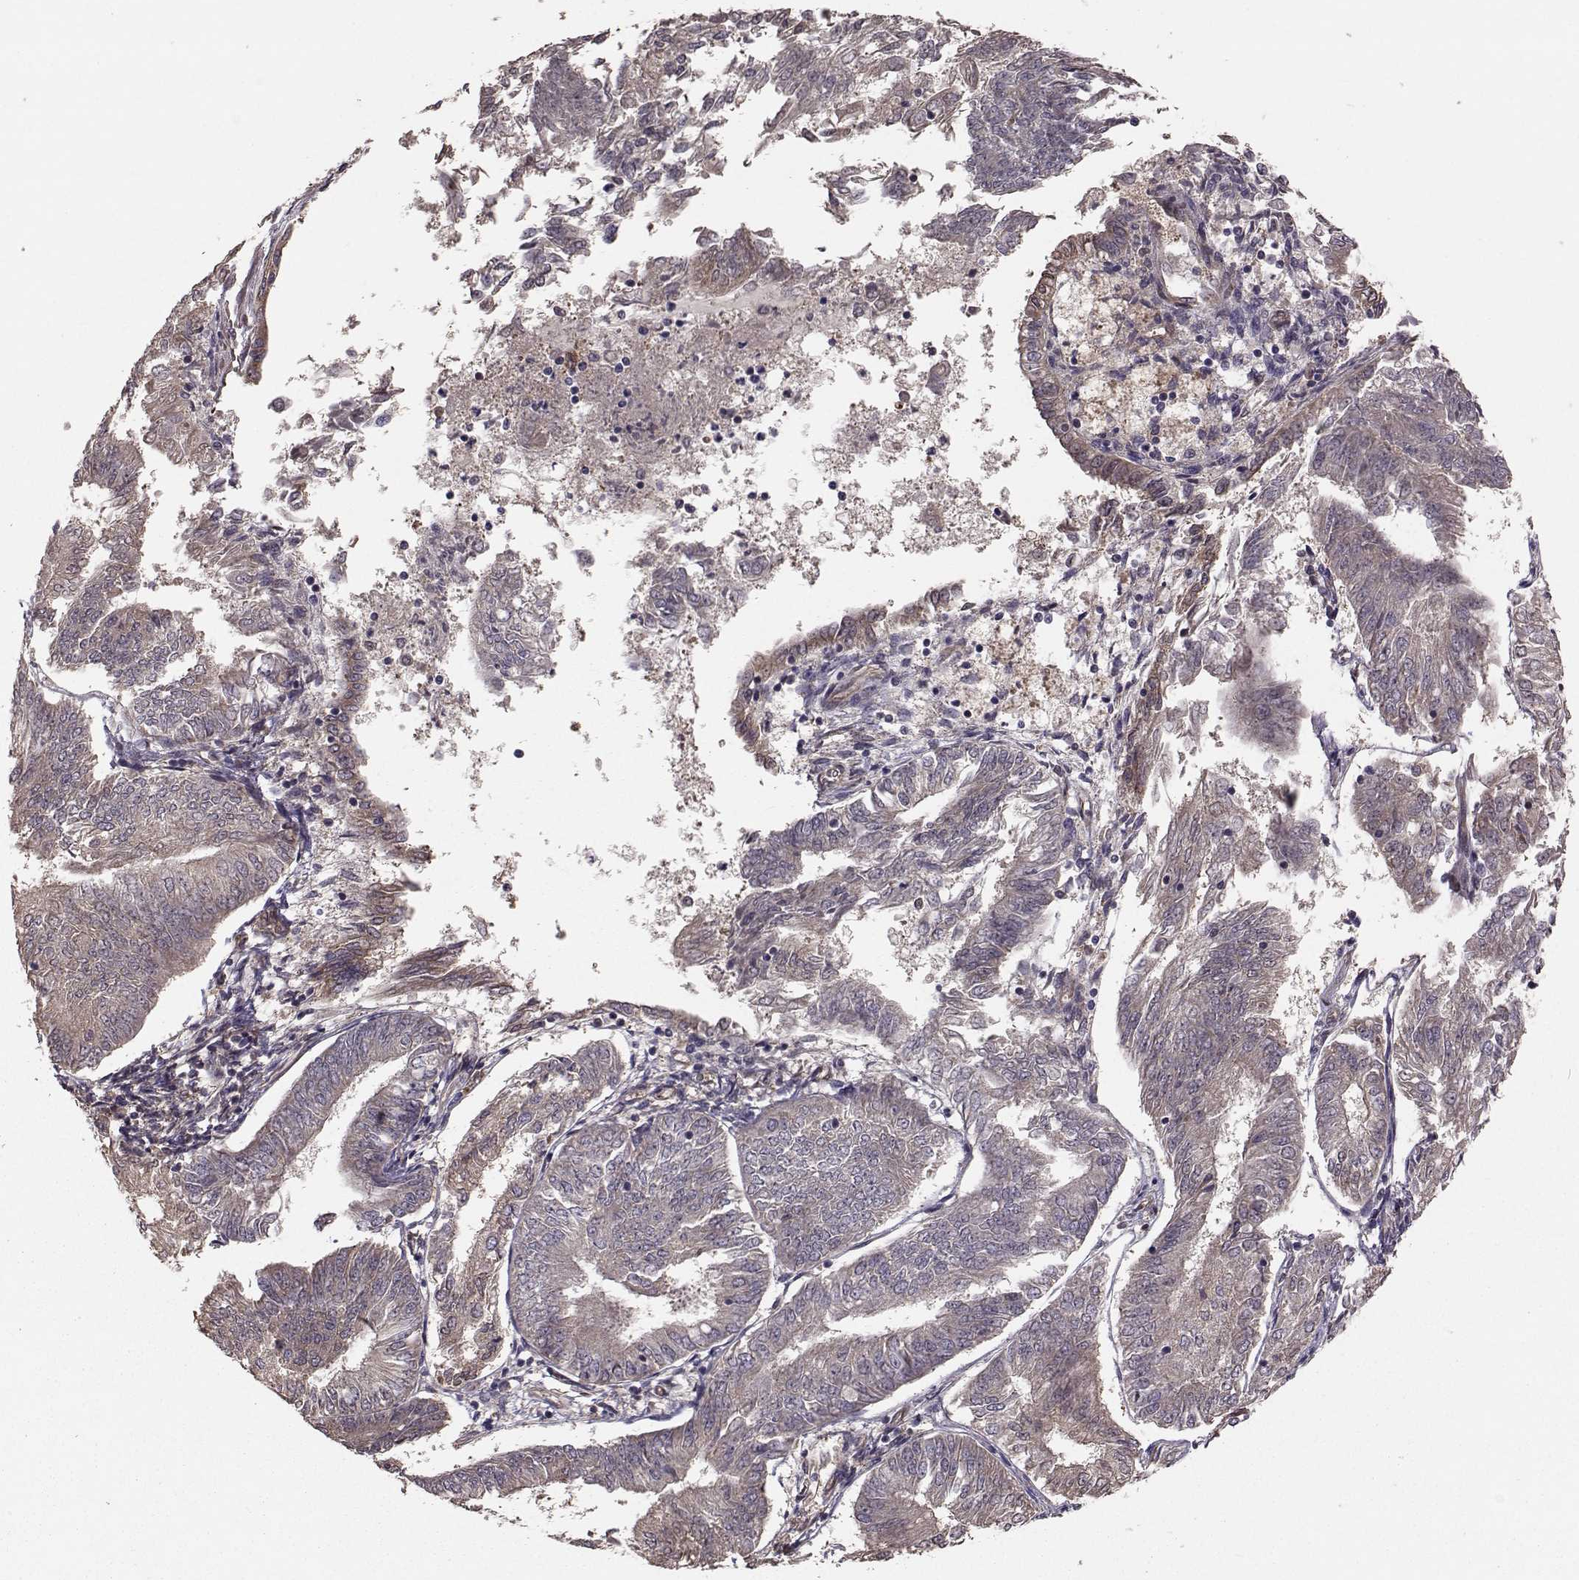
{"staining": {"intensity": "negative", "quantity": "none", "location": "none"}, "tissue": "endometrial cancer", "cell_type": "Tumor cells", "image_type": "cancer", "snomed": [{"axis": "morphology", "description": "Adenocarcinoma, NOS"}, {"axis": "topography", "description": "Endometrium"}], "caption": "IHC photomicrograph of neoplastic tissue: endometrial adenocarcinoma stained with DAB (3,3'-diaminobenzidine) exhibits no significant protein expression in tumor cells.", "gene": "TRIP10", "patient": {"sex": "female", "age": 58}}